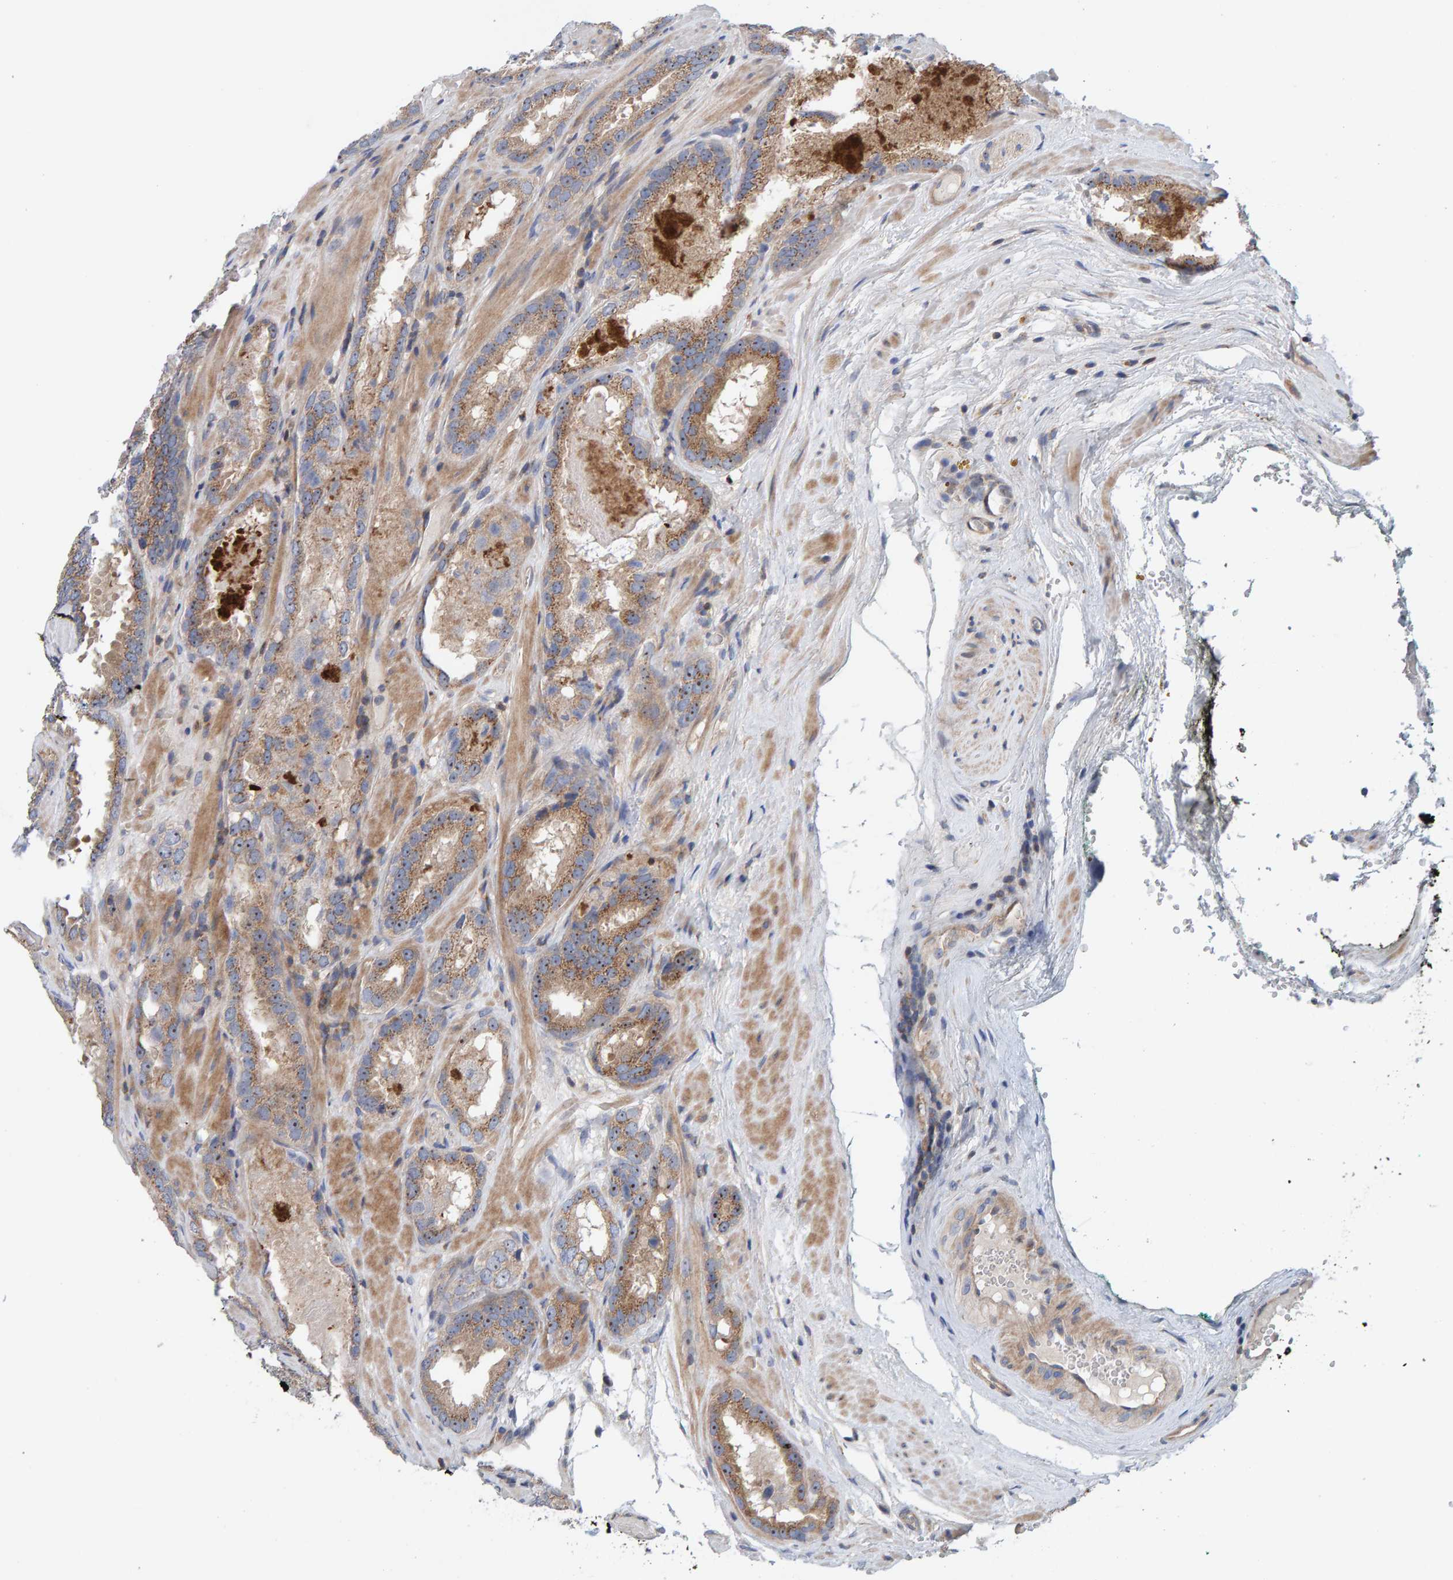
{"staining": {"intensity": "moderate", "quantity": ">75%", "location": "cytoplasmic/membranous"}, "tissue": "prostate cancer", "cell_type": "Tumor cells", "image_type": "cancer", "snomed": [{"axis": "morphology", "description": "Adenocarcinoma, Low grade"}, {"axis": "topography", "description": "Prostate"}], "caption": "Immunohistochemical staining of low-grade adenocarcinoma (prostate) exhibits medium levels of moderate cytoplasmic/membranous protein staining in approximately >75% of tumor cells.", "gene": "CCM2", "patient": {"sex": "male", "age": 51}}